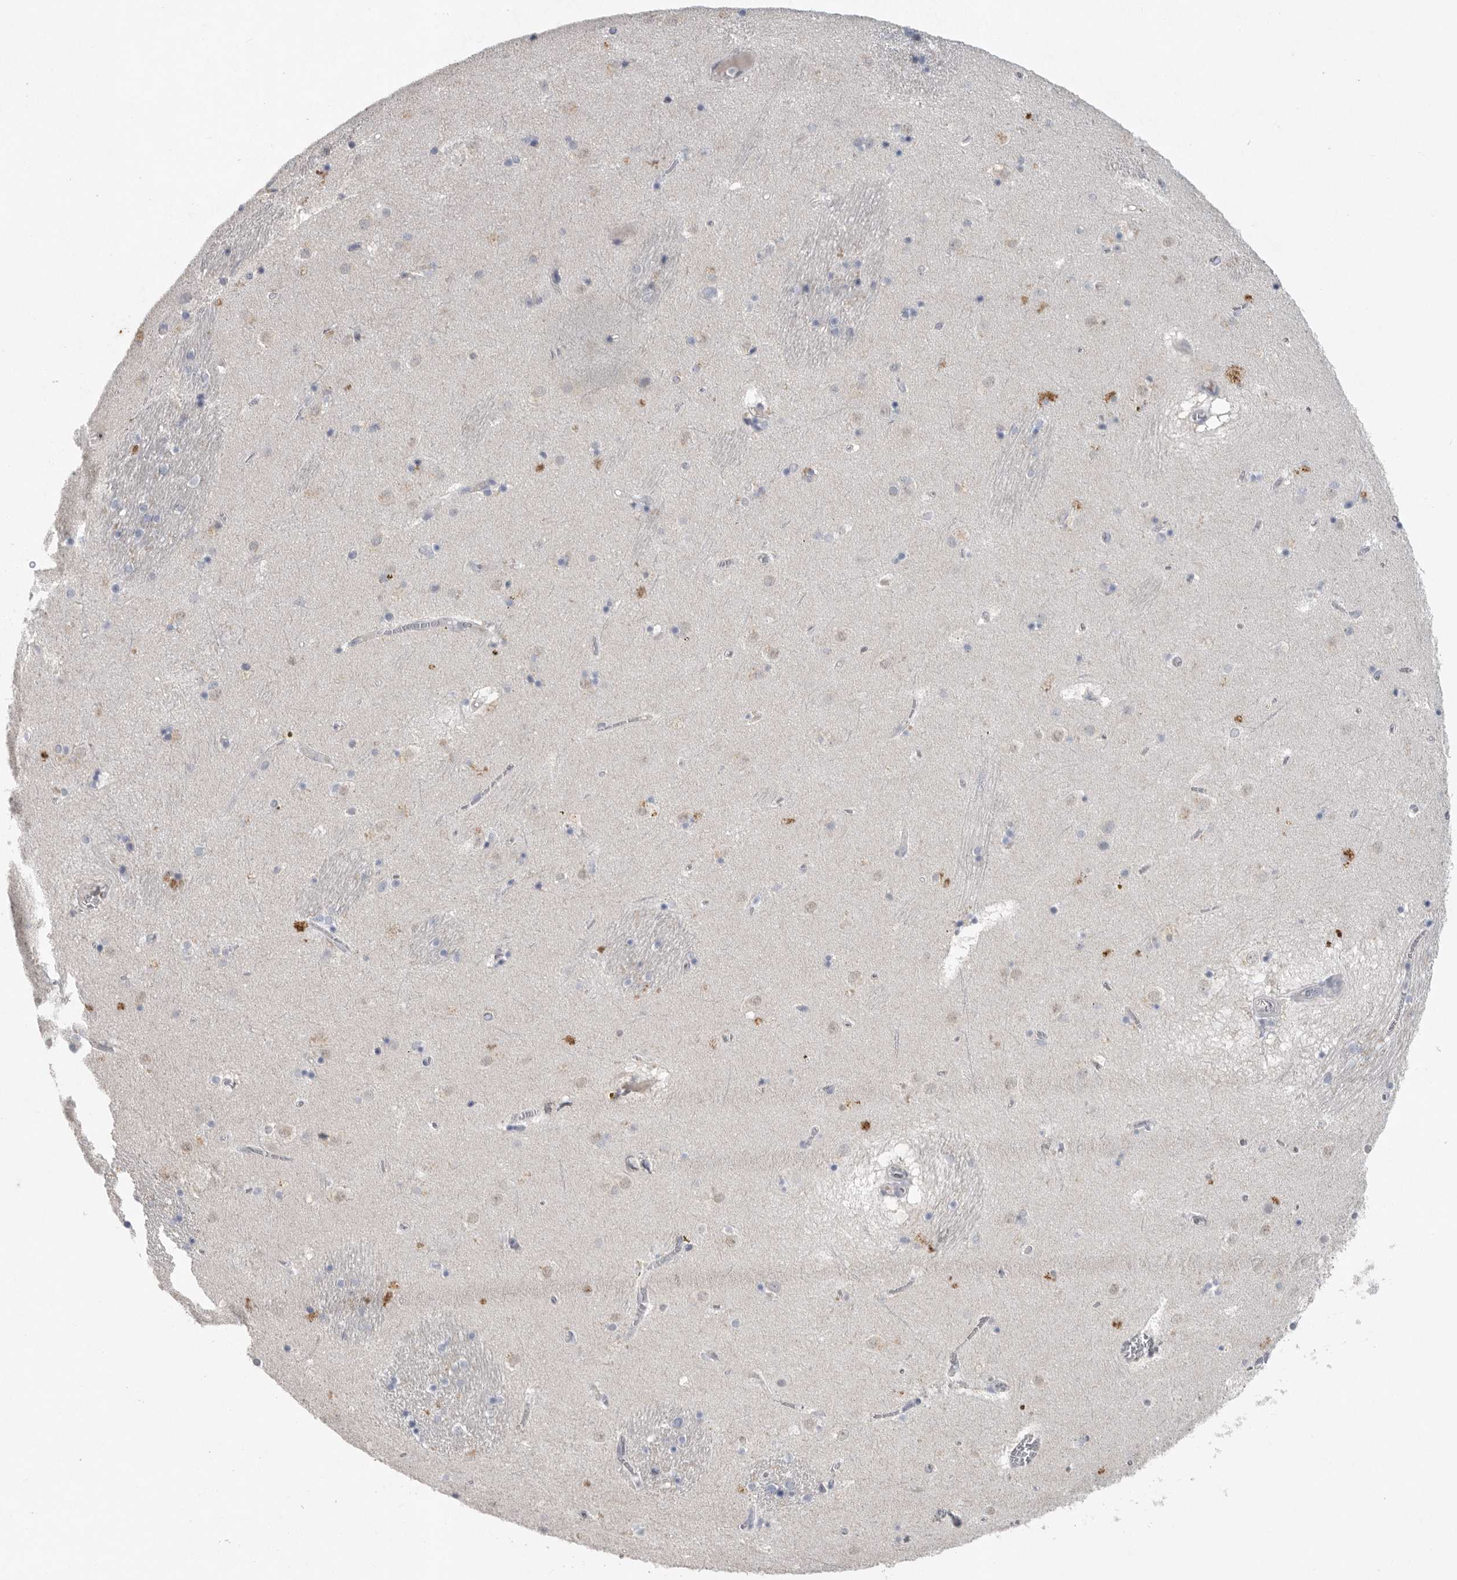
{"staining": {"intensity": "moderate", "quantity": "<25%", "location": "cytoplasmic/membranous"}, "tissue": "caudate", "cell_type": "Glial cells", "image_type": "normal", "snomed": [{"axis": "morphology", "description": "Normal tissue, NOS"}, {"axis": "topography", "description": "Lateral ventricle wall"}], "caption": "Immunohistochemistry staining of normal caudate, which demonstrates low levels of moderate cytoplasmic/membranous staining in approximately <25% of glial cells indicating moderate cytoplasmic/membranous protein positivity. The staining was performed using DAB (3,3'-diaminobenzidine) (brown) for protein detection and nuclei were counterstained in hematoxylin (blue).", "gene": "REG4", "patient": {"sex": "male", "age": 70}}